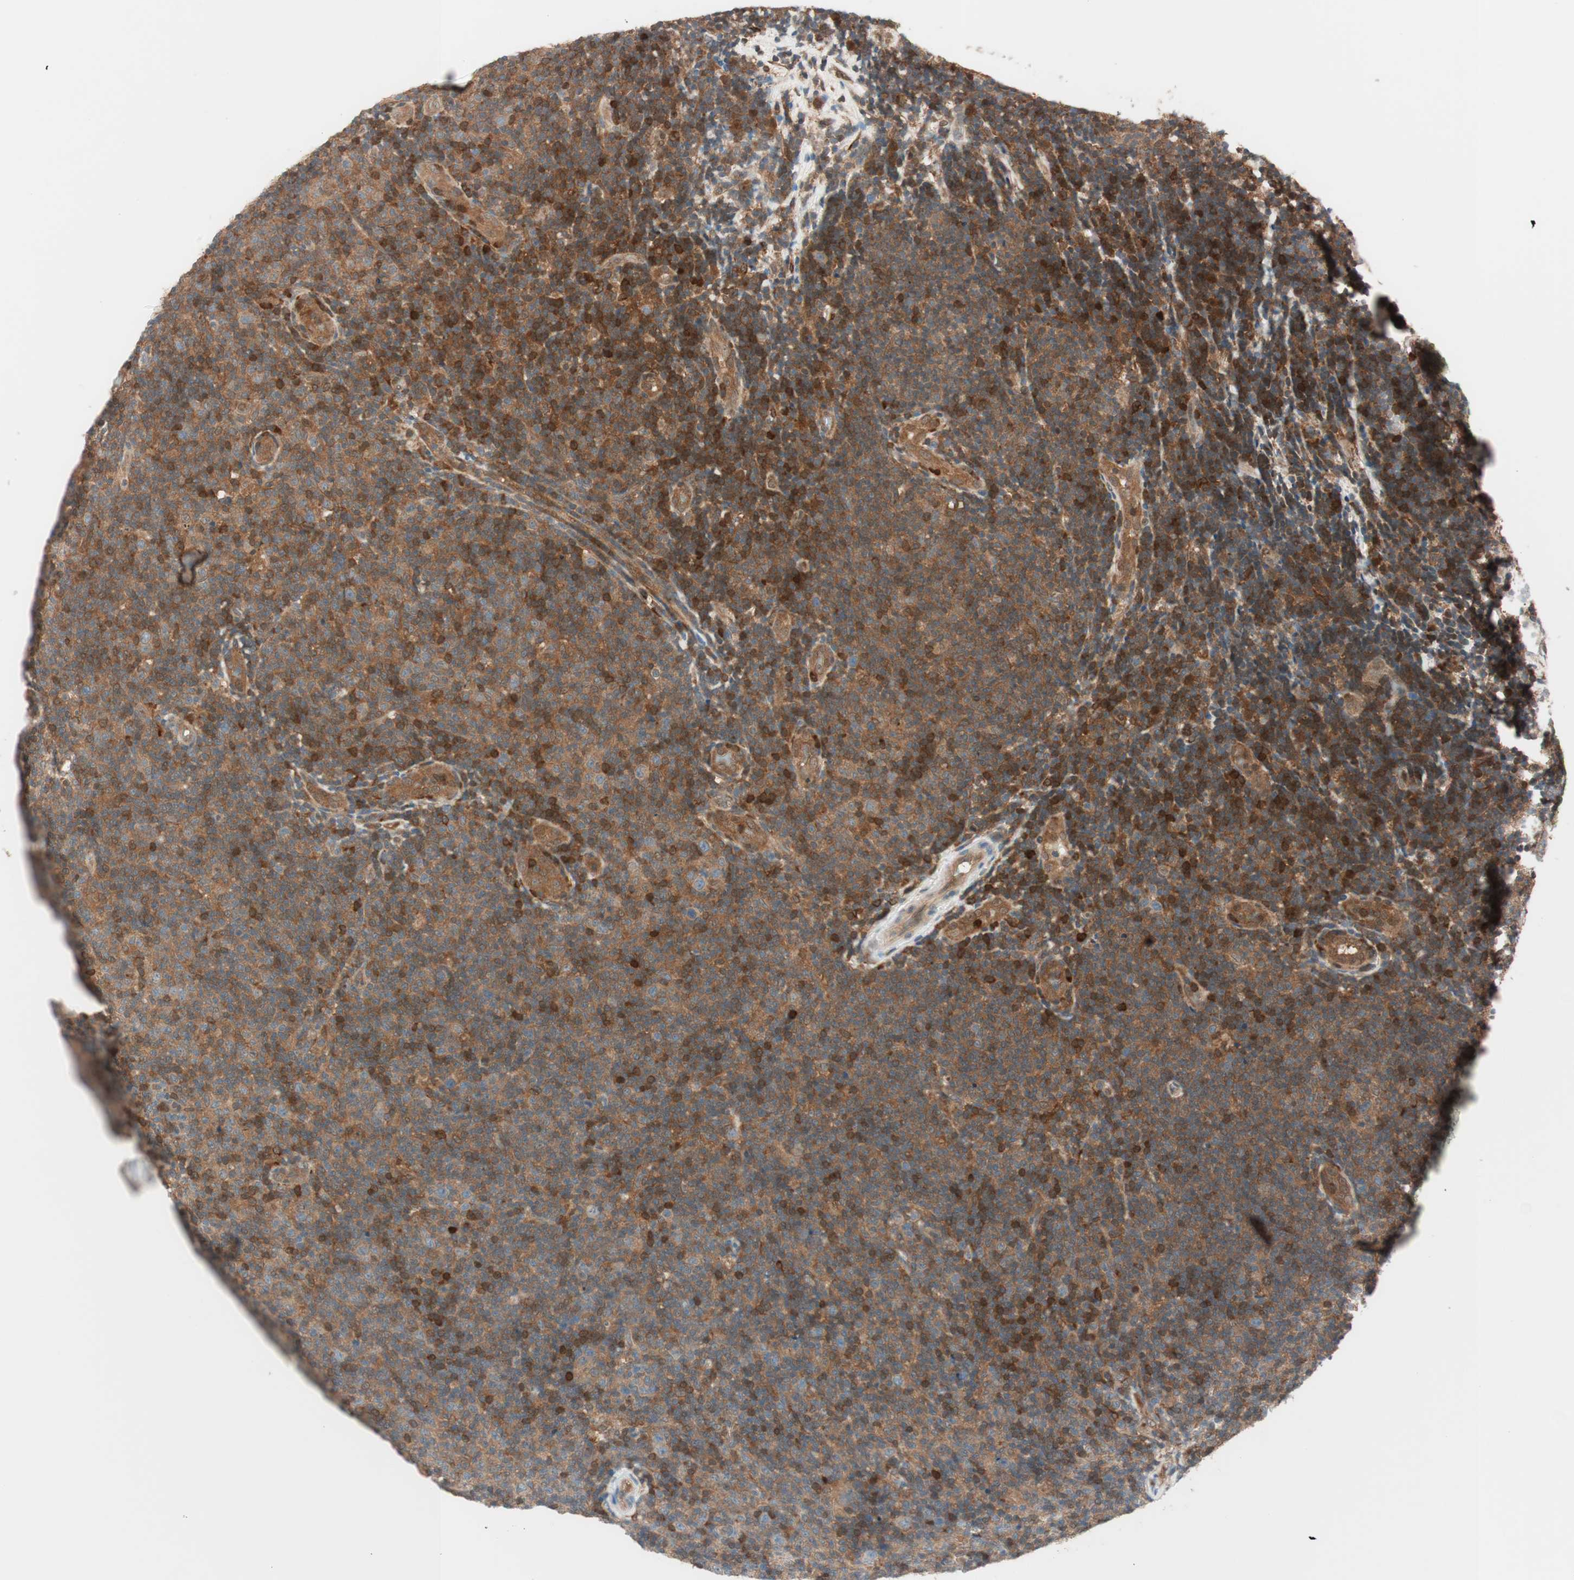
{"staining": {"intensity": "moderate", "quantity": ">75%", "location": "cytoplasmic/membranous"}, "tissue": "lymphoma", "cell_type": "Tumor cells", "image_type": "cancer", "snomed": [{"axis": "morphology", "description": "Malignant lymphoma, non-Hodgkin's type, Low grade"}, {"axis": "topography", "description": "Lymph node"}], "caption": "Protein expression analysis of lymphoma exhibits moderate cytoplasmic/membranous expression in about >75% of tumor cells. (DAB (3,3'-diaminobenzidine) IHC, brown staining for protein, blue staining for nuclei).", "gene": "GALT", "patient": {"sex": "male", "age": 83}}